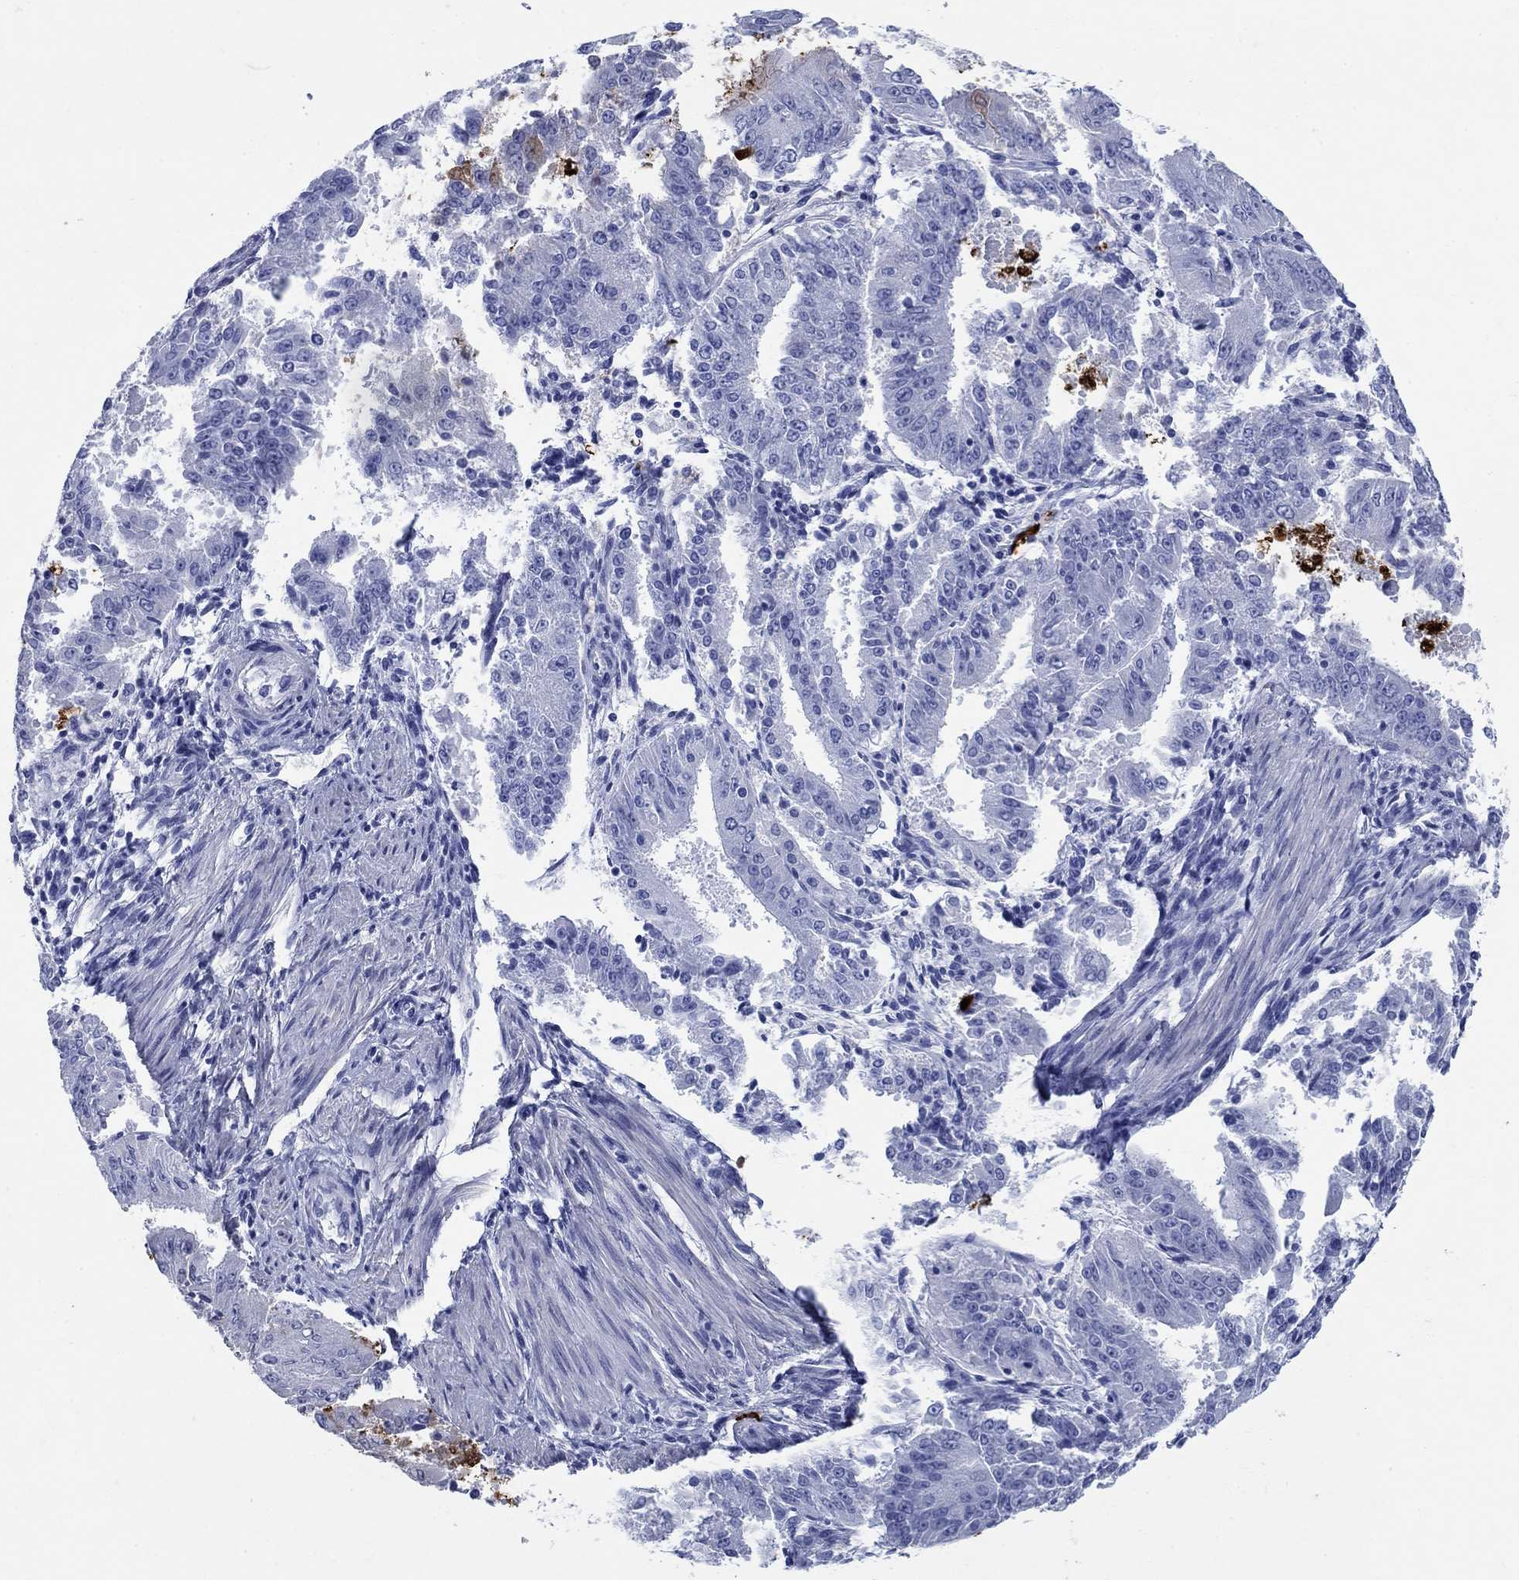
{"staining": {"intensity": "negative", "quantity": "none", "location": "none"}, "tissue": "ovarian cancer", "cell_type": "Tumor cells", "image_type": "cancer", "snomed": [{"axis": "morphology", "description": "Carcinoma, endometroid"}, {"axis": "topography", "description": "Ovary"}], "caption": "Immunohistochemical staining of ovarian endometroid carcinoma demonstrates no significant expression in tumor cells.", "gene": "AZU1", "patient": {"sex": "female", "age": 42}}